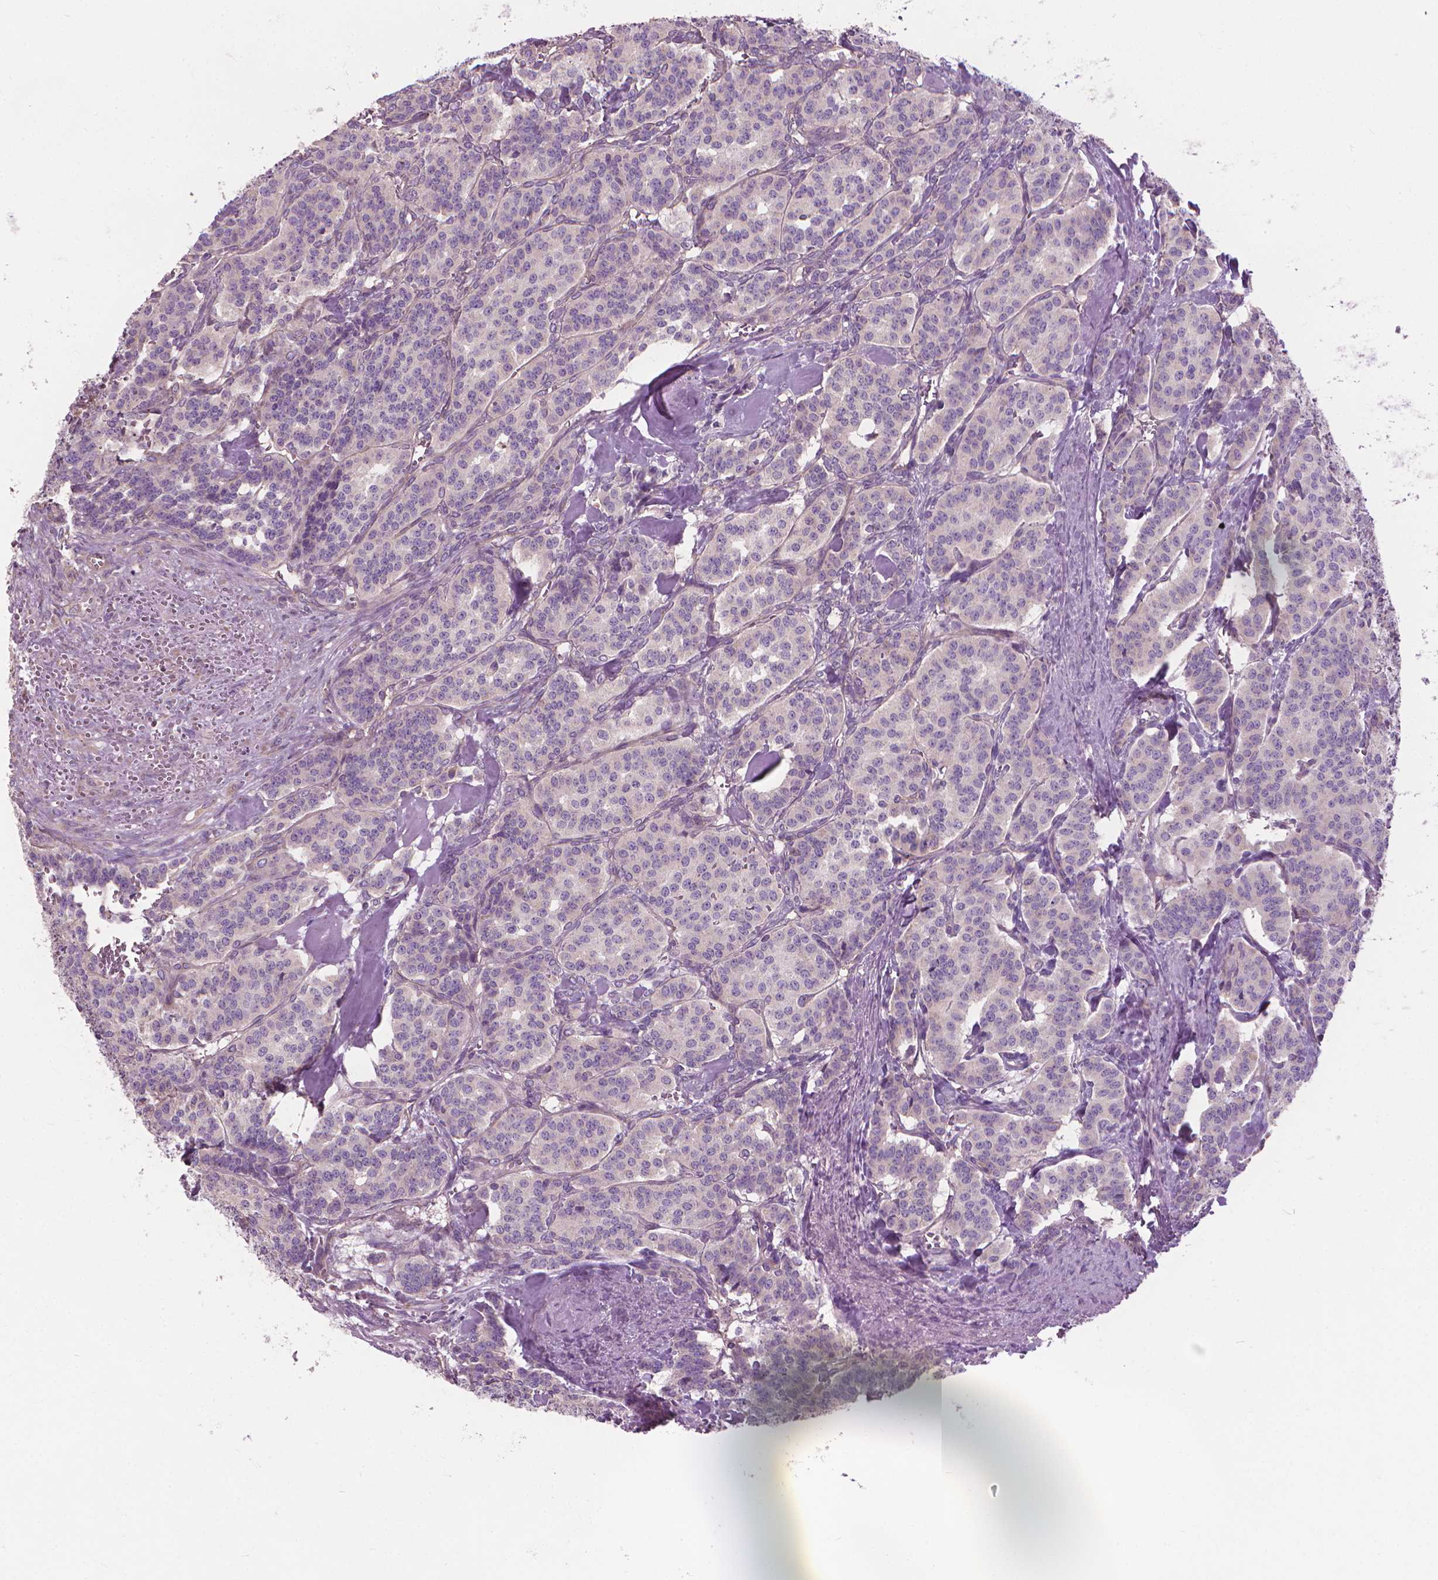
{"staining": {"intensity": "negative", "quantity": "none", "location": "none"}, "tissue": "carcinoid", "cell_type": "Tumor cells", "image_type": "cancer", "snomed": [{"axis": "morphology", "description": "Normal tissue, NOS"}, {"axis": "morphology", "description": "Carcinoid, malignant, NOS"}, {"axis": "topography", "description": "Lung"}], "caption": "IHC image of human carcinoid (malignant) stained for a protein (brown), which reveals no expression in tumor cells. (DAB immunohistochemistry (IHC) with hematoxylin counter stain).", "gene": "RIIAD1", "patient": {"sex": "female", "age": 46}}